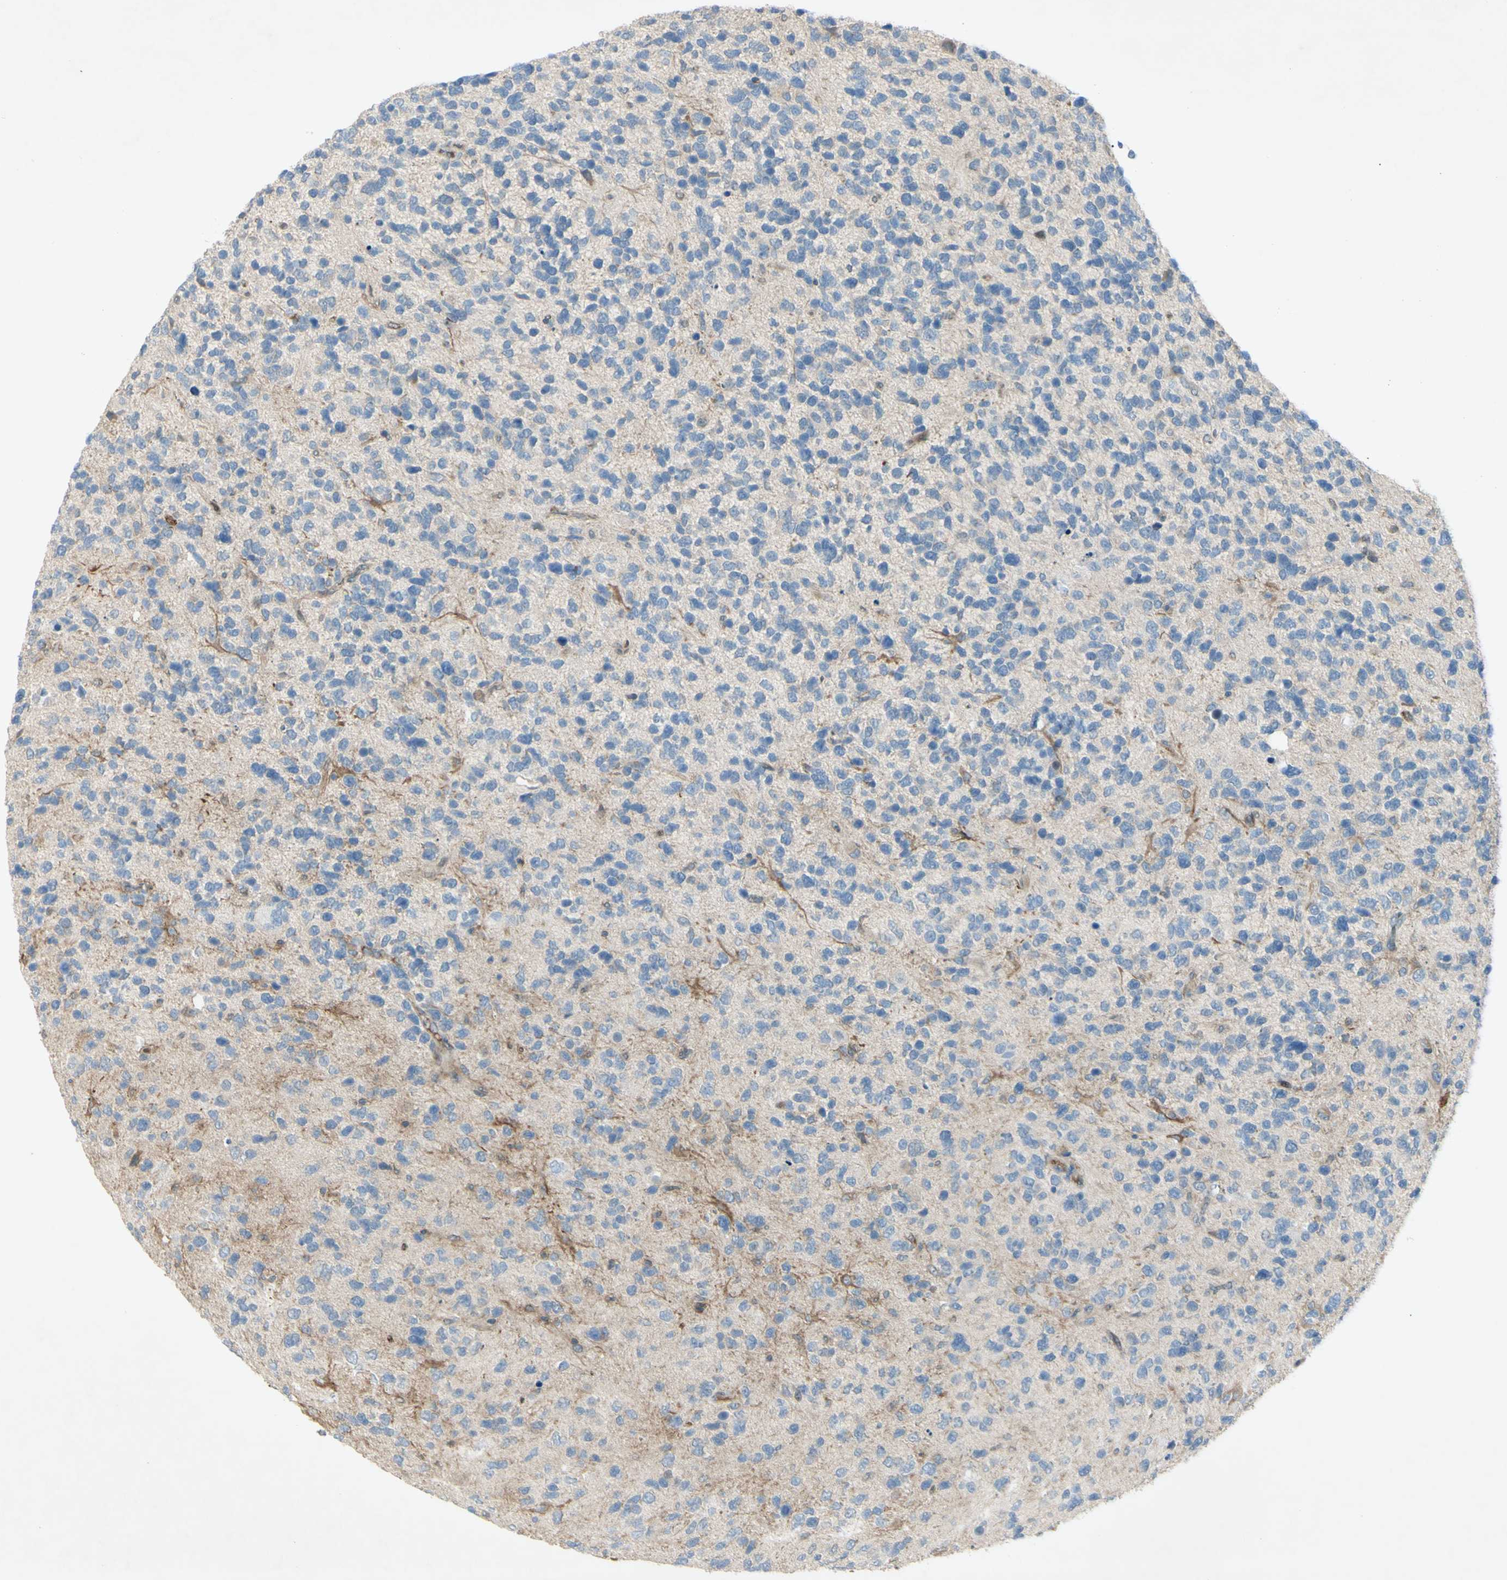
{"staining": {"intensity": "weak", "quantity": "<25%", "location": "cytoplasmic/membranous"}, "tissue": "glioma", "cell_type": "Tumor cells", "image_type": "cancer", "snomed": [{"axis": "morphology", "description": "Glioma, malignant, High grade"}, {"axis": "topography", "description": "Brain"}], "caption": "Immunohistochemical staining of malignant glioma (high-grade) displays no significant staining in tumor cells.", "gene": "C1orf159", "patient": {"sex": "female", "age": 58}}